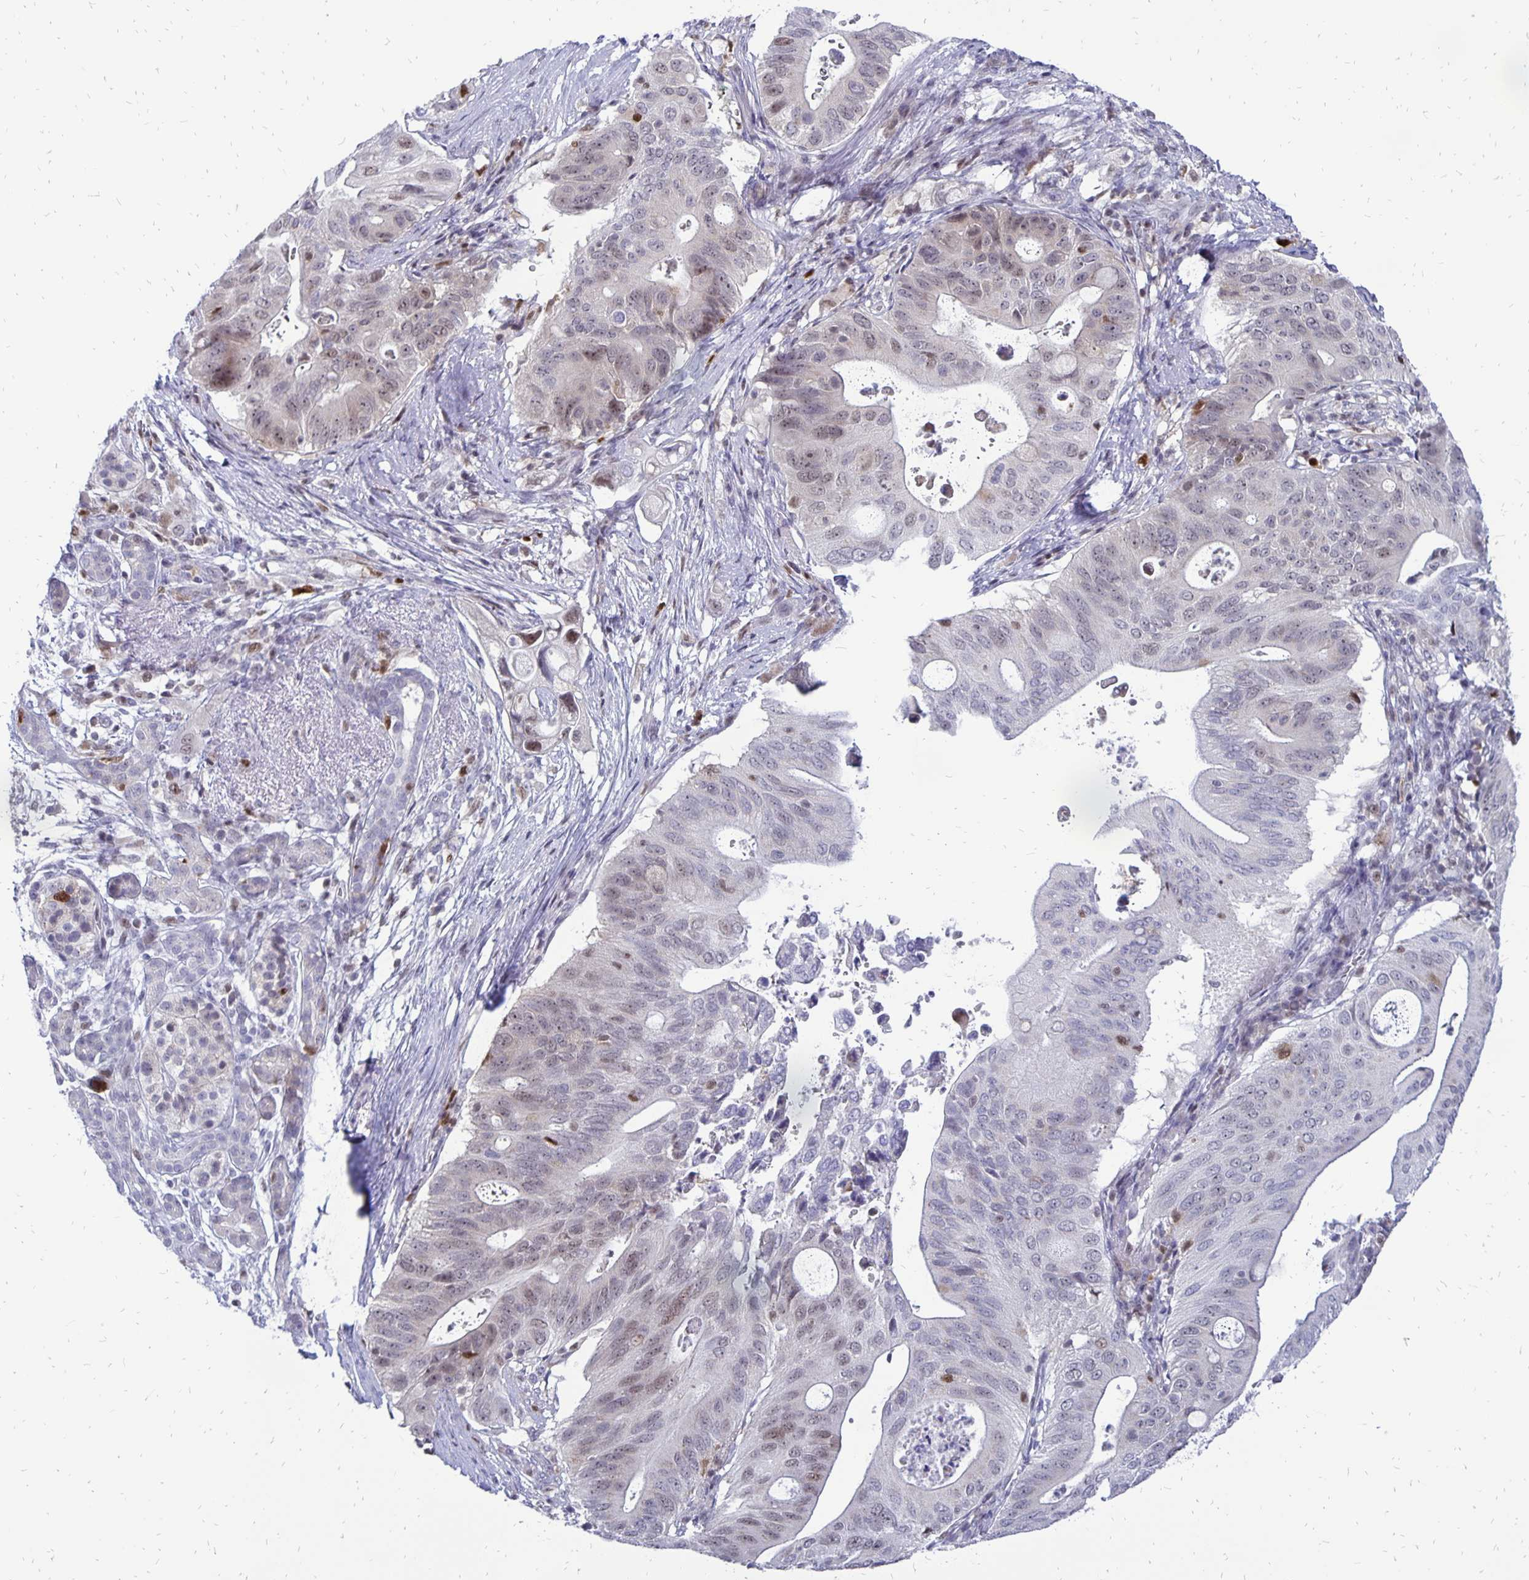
{"staining": {"intensity": "weak", "quantity": "<25%", "location": "nuclear"}, "tissue": "pancreatic cancer", "cell_type": "Tumor cells", "image_type": "cancer", "snomed": [{"axis": "morphology", "description": "Adenocarcinoma, NOS"}, {"axis": "topography", "description": "Pancreas"}], "caption": "The image shows no staining of tumor cells in adenocarcinoma (pancreatic).", "gene": "DCK", "patient": {"sex": "female", "age": 72}}